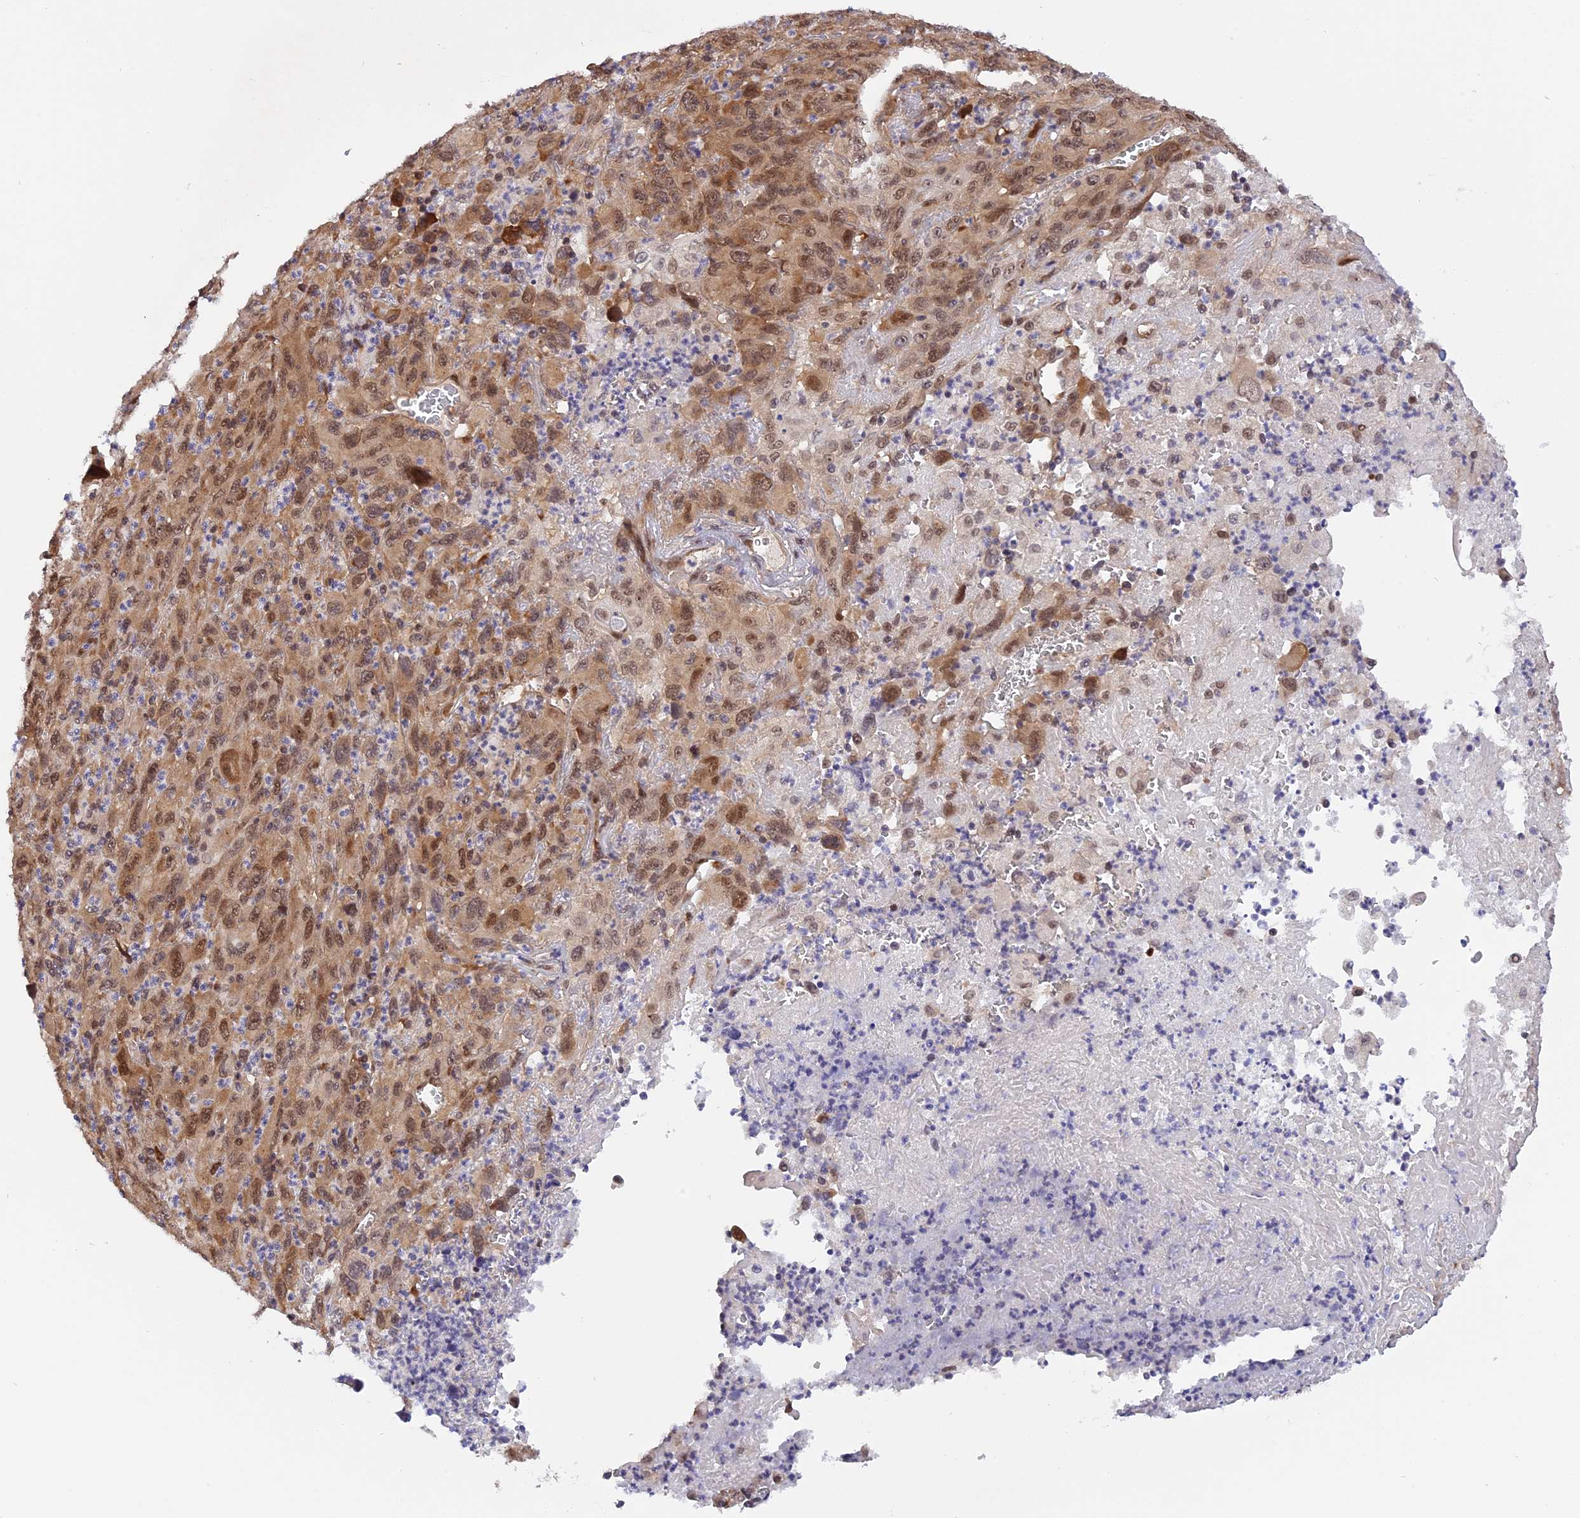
{"staining": {"intensity": "moderate", "quantity": "<25%", "location": "cytoplasmic/membranous,nuclear"}, "tissue": "melanoma", "cell_type": "Tumor cells", "image_type": "cancer", "snomed": [{"axis": "morphology", "description": "Malignant melanoma, Metastatic site"}, {"axis": "topography", "description": "Skin"}], "caption": "Malignant melanoma (metastatic site) stained for a protein (brown) reveals moderate cytoplasmic/membranous and nuclear positive staining in approximately <25% of tumor cells.", "gene": "ZNF428", "patient": {"sex": "female", "age": 56}}